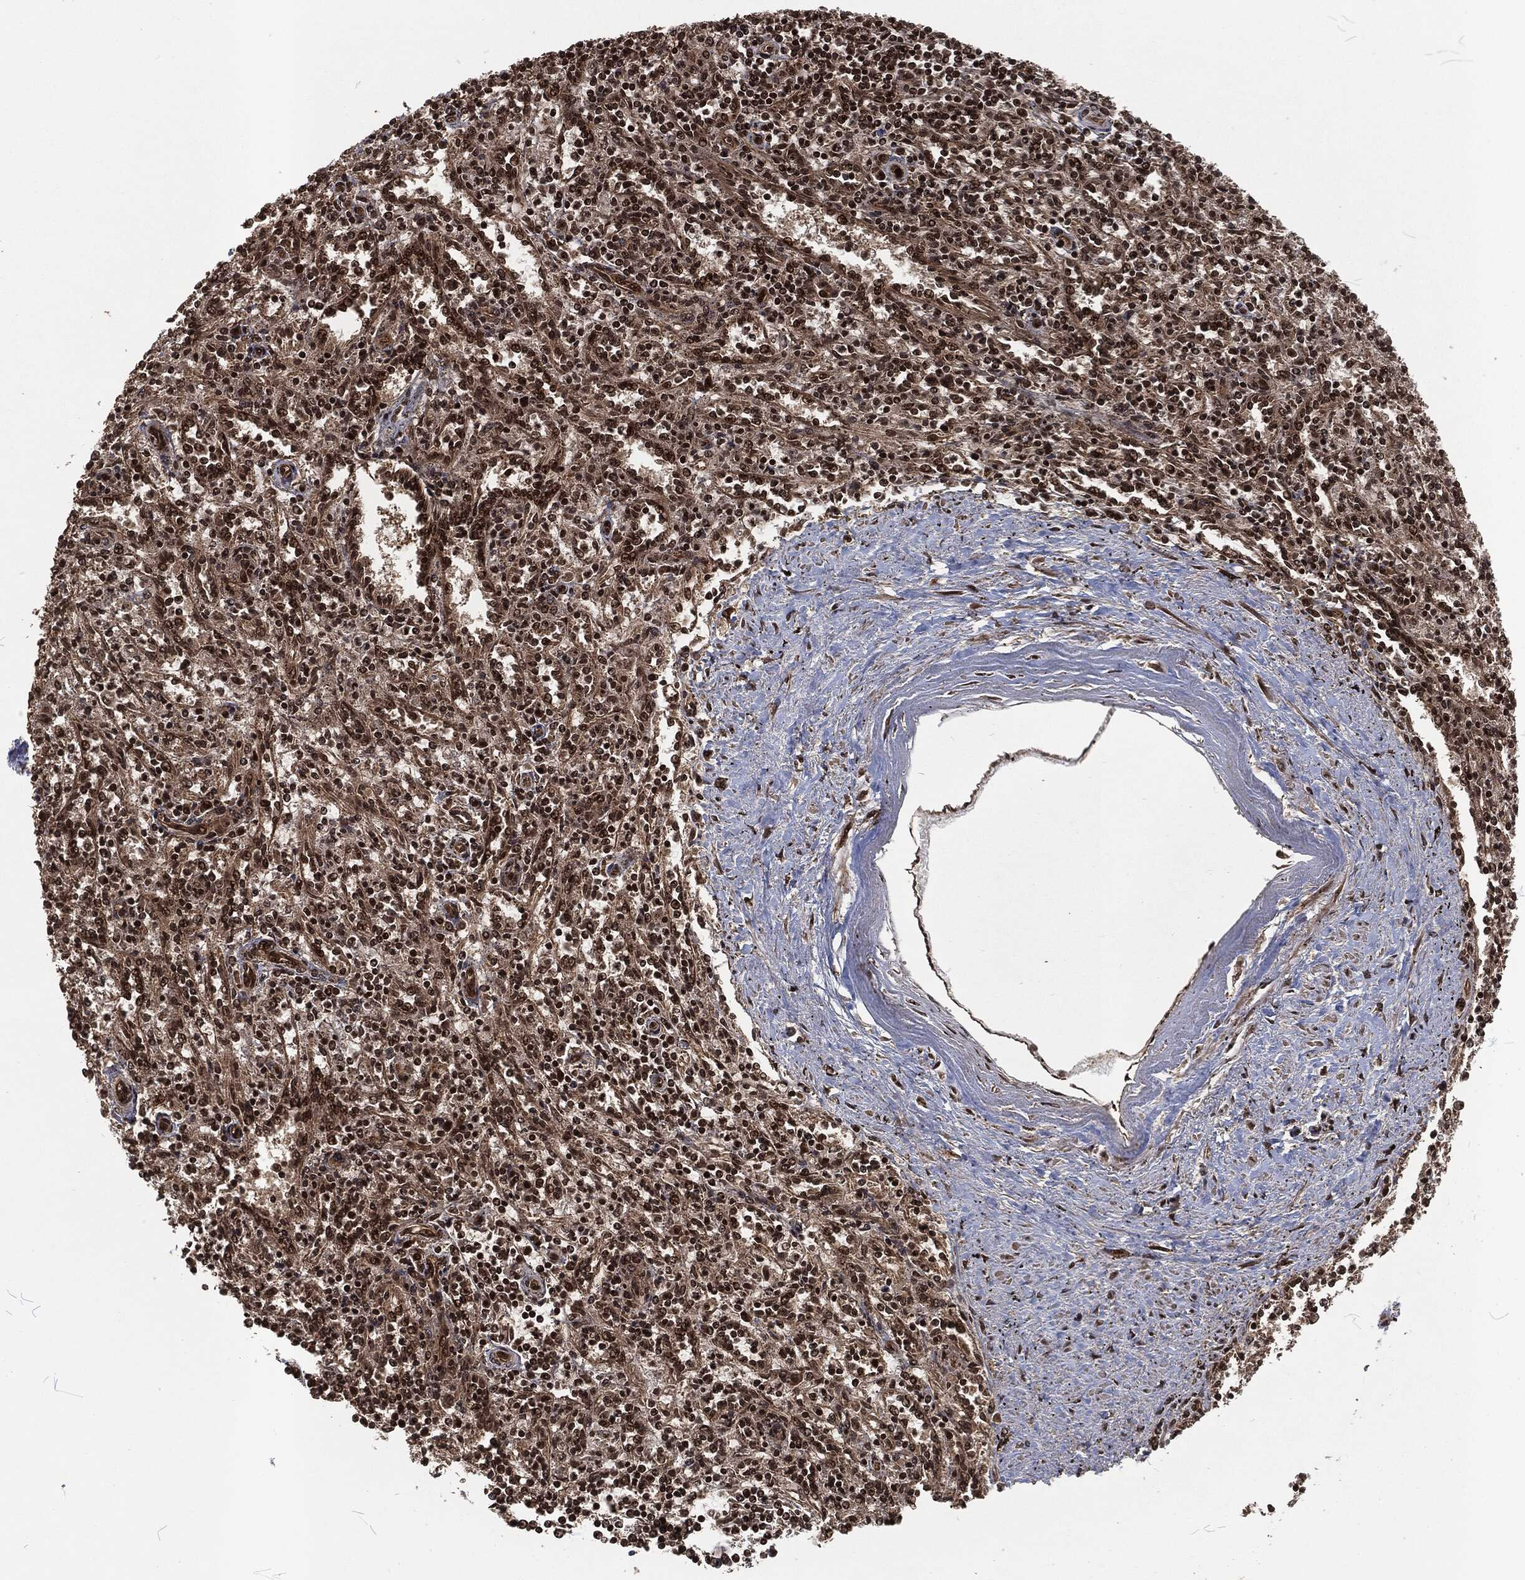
{"staining": {"intensity": "strong", "quantity": "25%-75%", "location": "nuclear"}, "tissue": "spleen", "cell_type": "Cells in red pulp", "image_type": "normal", "snomed": [{"axis": "morphology", "description": "Normal tissue, NOS"}, {"axis": "topography", "description": "Spleen"}], "caption": "Immunohistochemical staining of normal human spleen shows strong nuclear protein expression in about 25%-75% of cells in red pulp. The staining is performed using DAB (3,3'-diaminobenzidine) brown chromogen to label protein expression. The nuclei are counter-stained blue using hematoxylin.", "gene": "NGRN", "patient": {"sex": "male", "age": 69}}